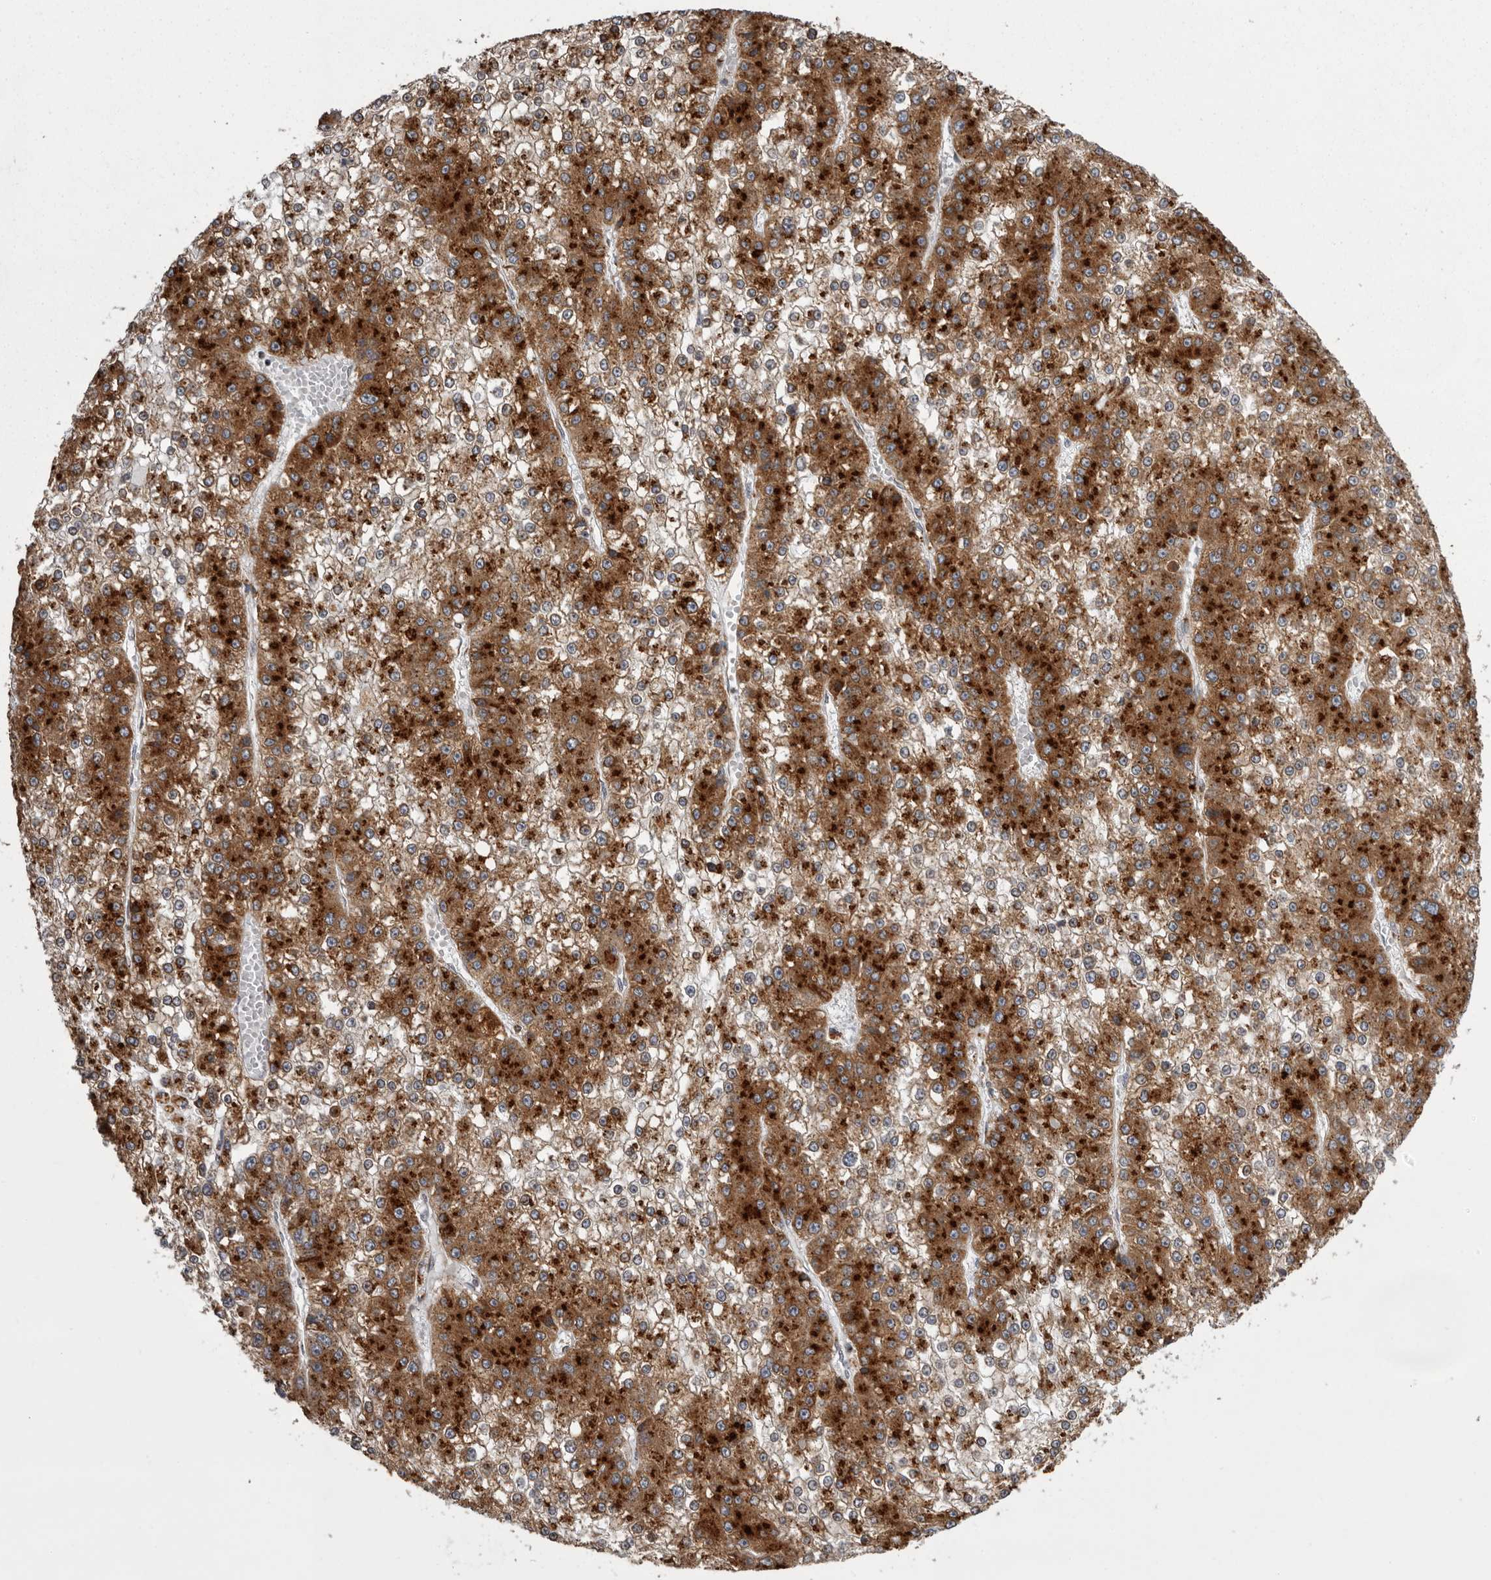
{"staining": {"intensity": "strong", "quantity": ">75%", "location": "cytoplasmic/membranous"}, "tissue": "liver cancer", "cell_type": "Tumor cells", "image_type": "cancer", "snomed": [{"axis": "morphology", "description": "Carcinoma, Hepatocellular, NOS"}, {"axis": "topography", "description": "Liver"}], "caption": "This is an image of IHC staining of hepatocellular carcinoma (liver), which shows strong staining in the cytoplasmic/membranous of tumor cells.", "gene": "WDR47", "patient": {"sex": "female", "age": 73}}